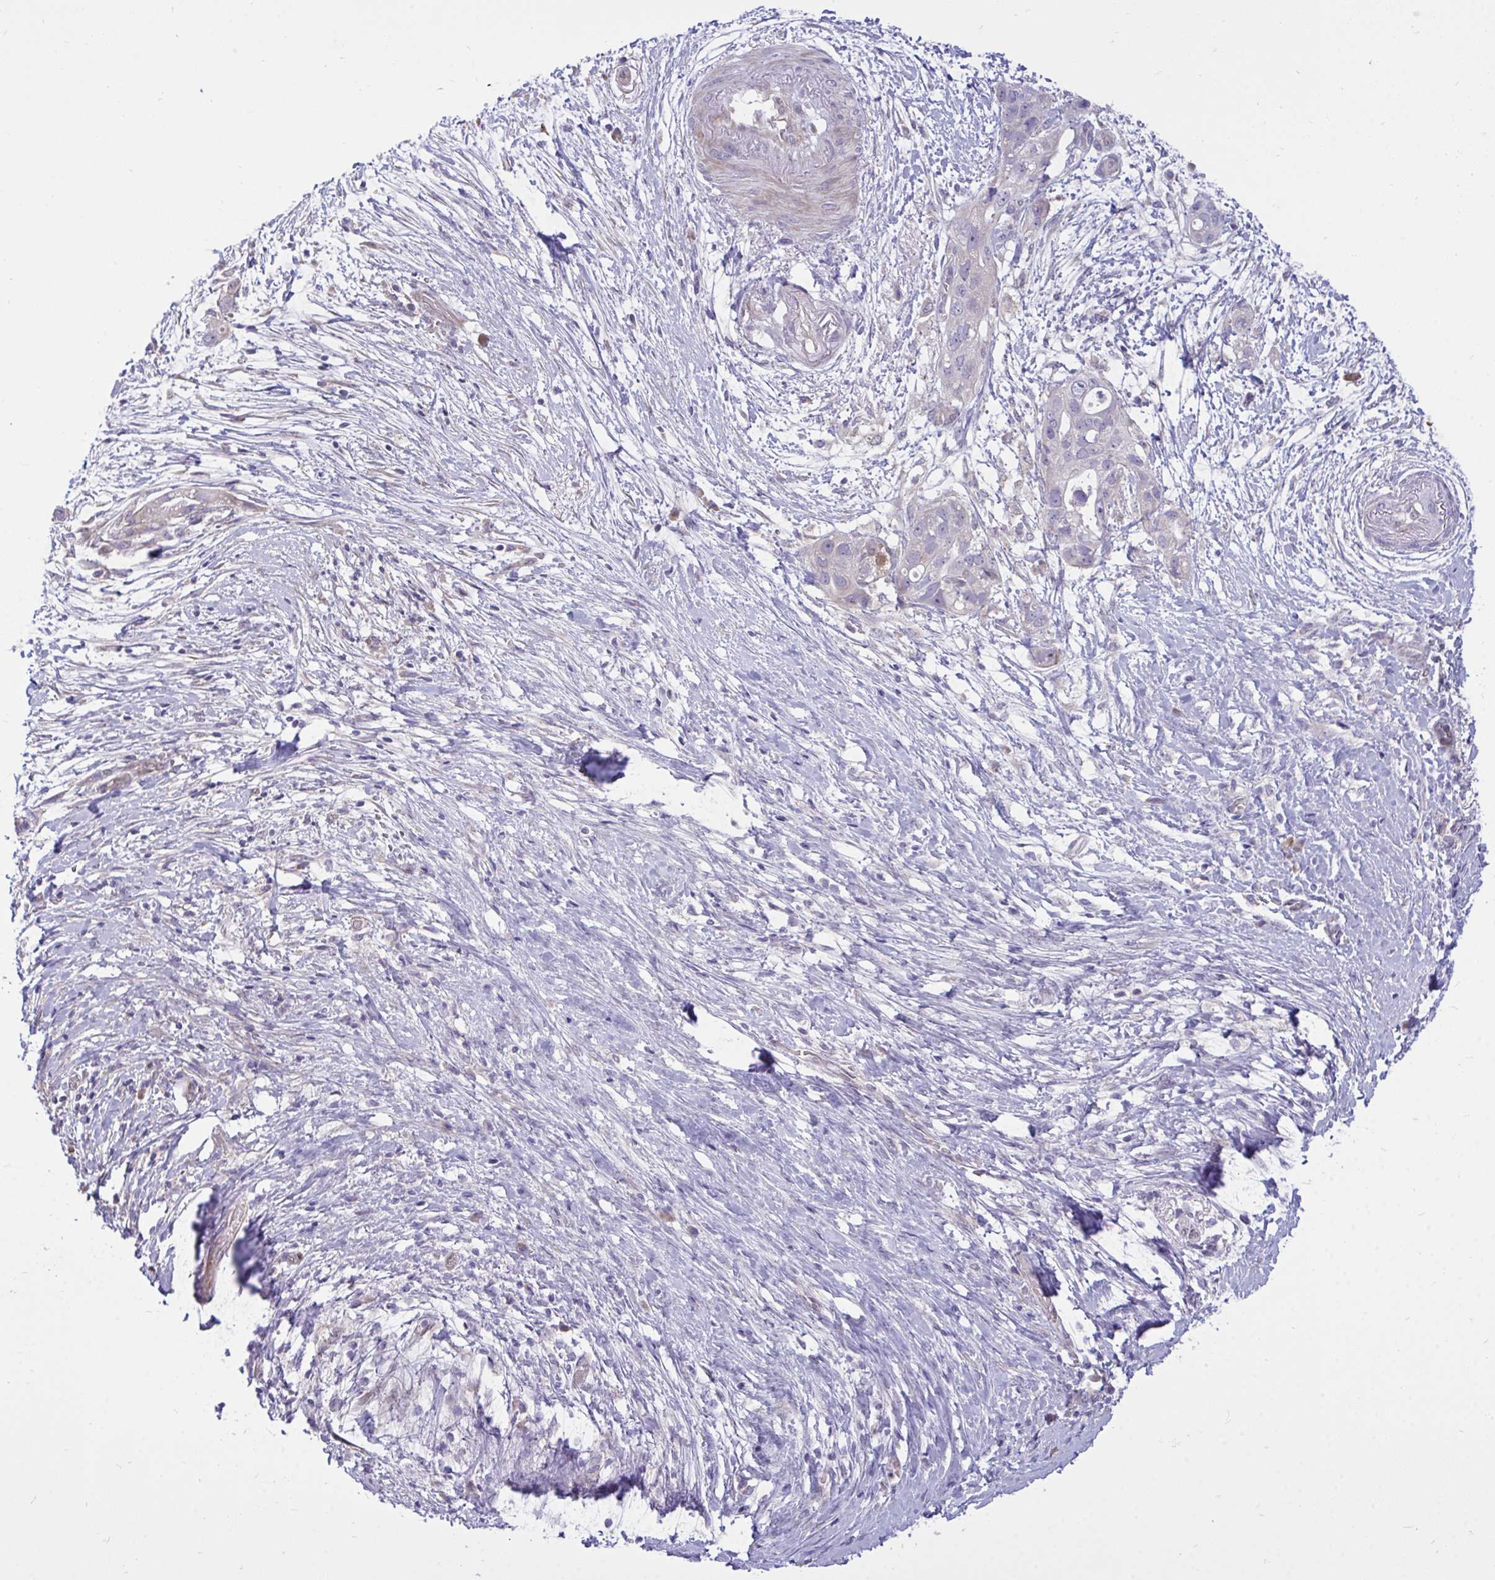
{"staining": {"intensity": "negative", "quantity": "none", "location": "none"}, "tissue": "pancreatic cancer", "cell_type": "Tumor cells", "image_type": "cancer", "snomed": [{"axis": "morphology", "description": "Adenocarcinoma, NOS"}, {"axis": "topography", "description": "Pancreas"}], "caption": "IHC photomicrograph of human pancreatic cancer stained for a protein (brown), which shows no expression in tumor cells.", "gene": "HMBOX1", "patient": {"sex": "female", "age": 72}}